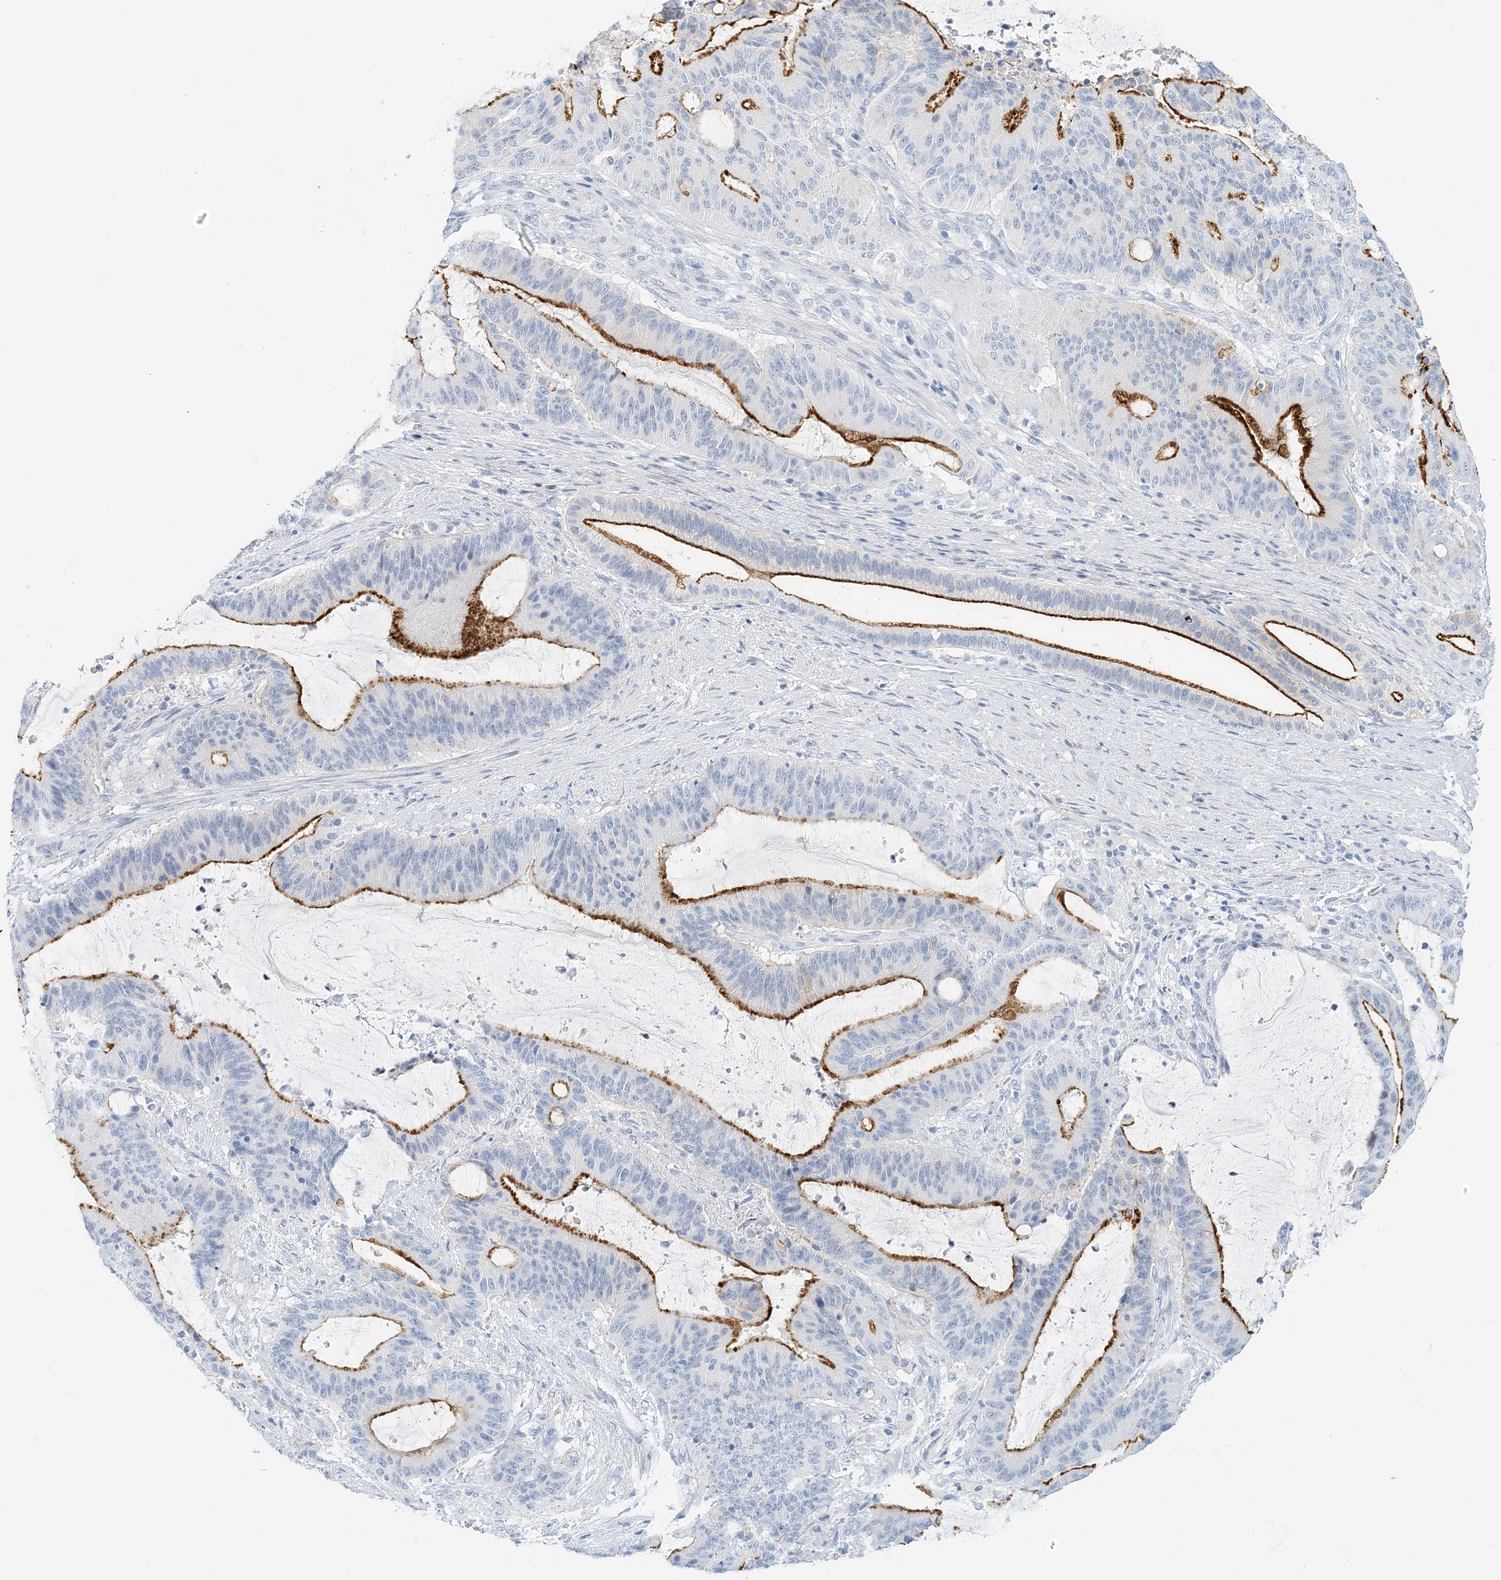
{"staining": {"intensity": "strong", "quantity": "25%-75%", "location": "cytoplasmic/membranous"}, "tissue": "liver cancer", "cell_type": "Tumor cells", "image_type": "cancer", "snomed": [{"axis": "morphology", "description": "Normal tissue, NOS"}, {"axis": "morphology", "description": "Cholangiocarcinoma"}, {"axis": "topography", "description": "Liver"}, {"axis": "topography", "description": "Peripheral nerve tissue"}], "caption": "Brown immunohistochemical staining in liver cholangiocarcinoma demonstrates strong cytoplasmic/membranous staining in about 25%-75% of tumor cells. The staining was performed using DAB (3,3'-diaminobenzidine), with brown indicating positive protein expression. Nuclei are stained blue with hematoxylin.", "gene": "VILL", "patient": {"sex": "female", "age": 73}}